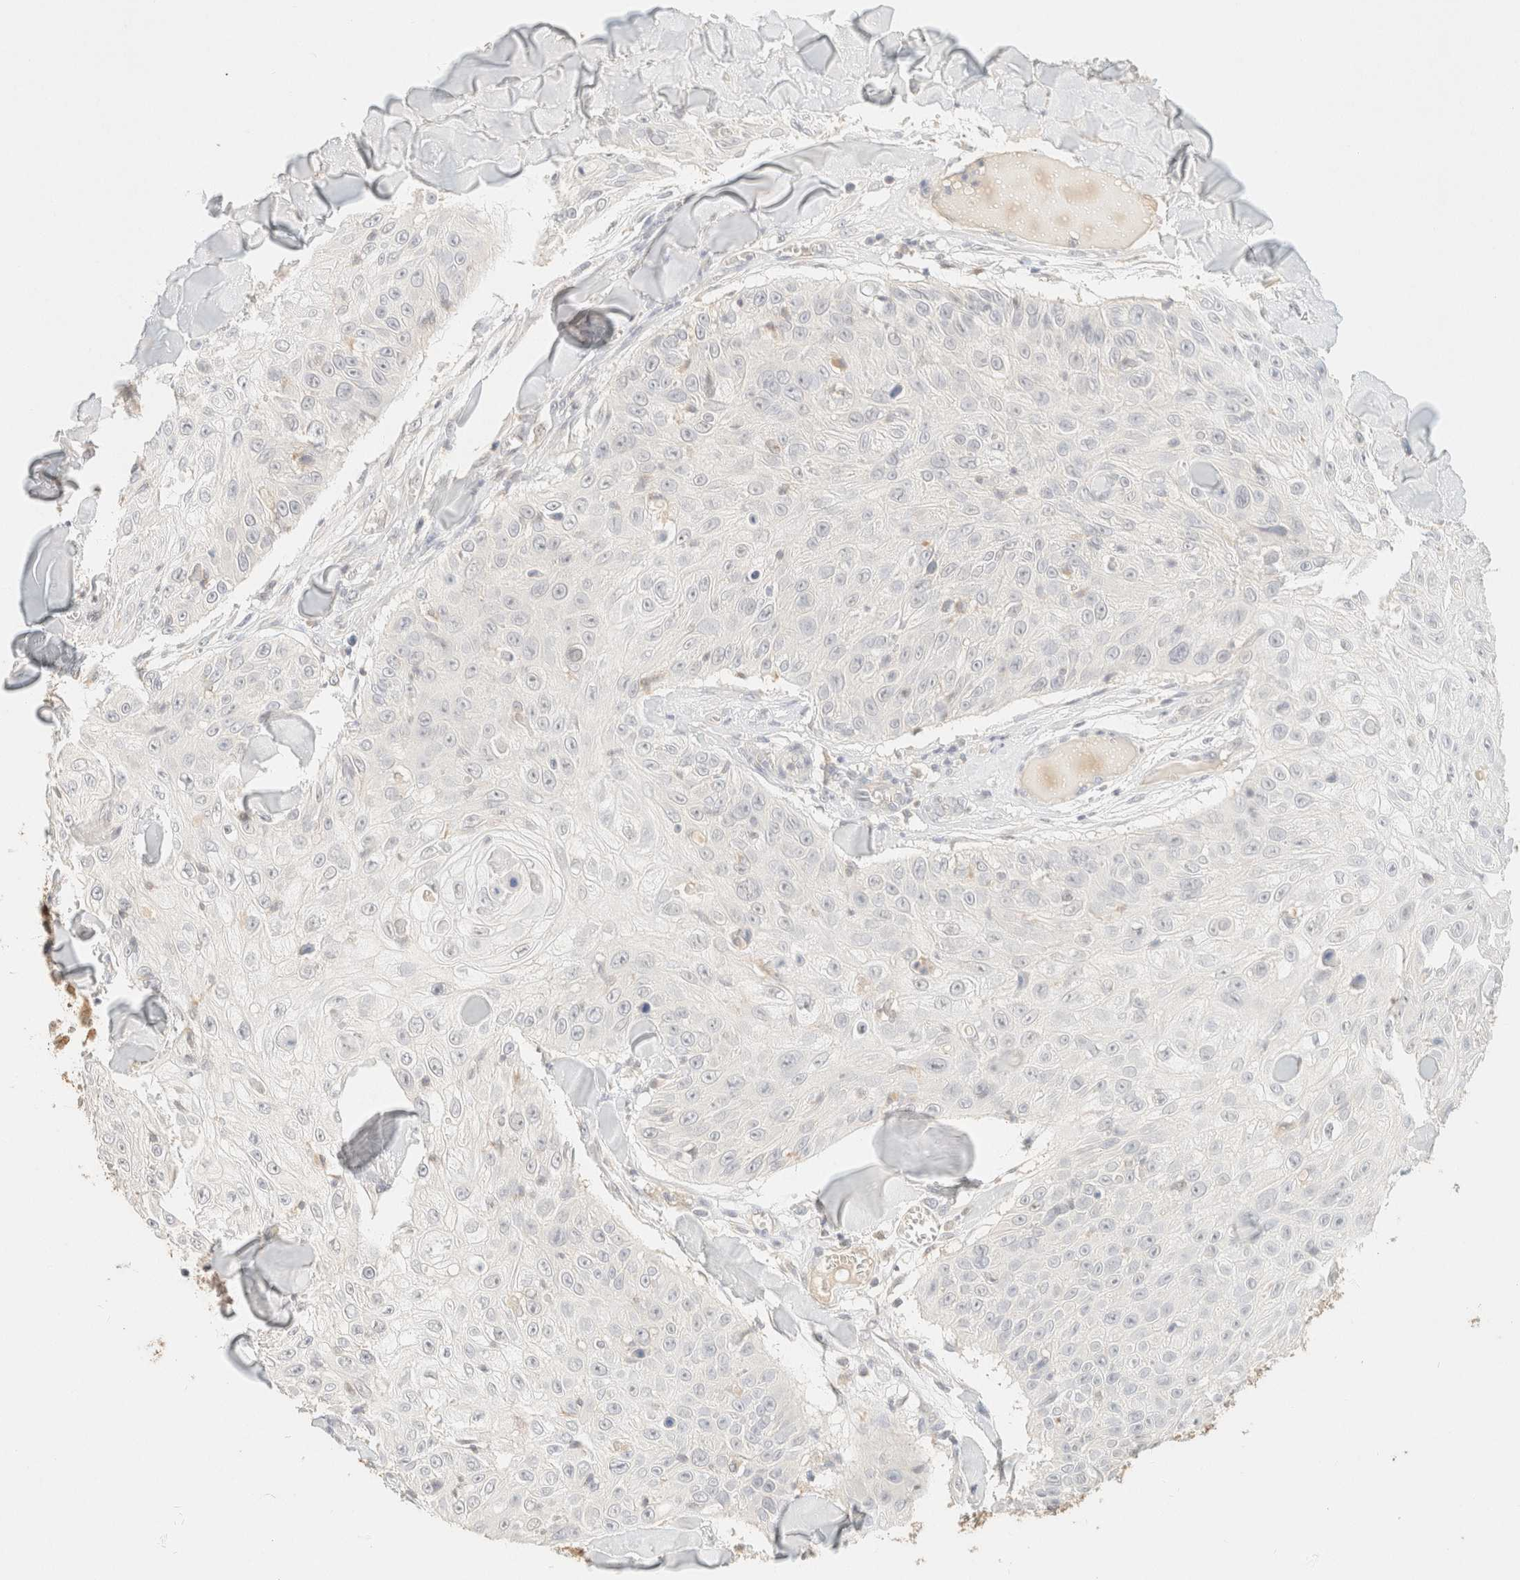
{"staining": {"intensity": "negative", "quantity": "none", "location": "none"}, "tissue": "skin cancer", "cell_type": "Tumor cells", "image_type": "cancer", "snomed": [{"axis": "morphology", "description": "Squamous cell carcinoma, NOS"}, {"axis": "topography", "description": "Skin"}], "caption": "IHC image of human squamous cell carcinoma (skin) stained for a protein (brown), which displays no expression in tumor cells.", "gene": "TIMD4", "patient": {"sex": "male", "age": 86}}